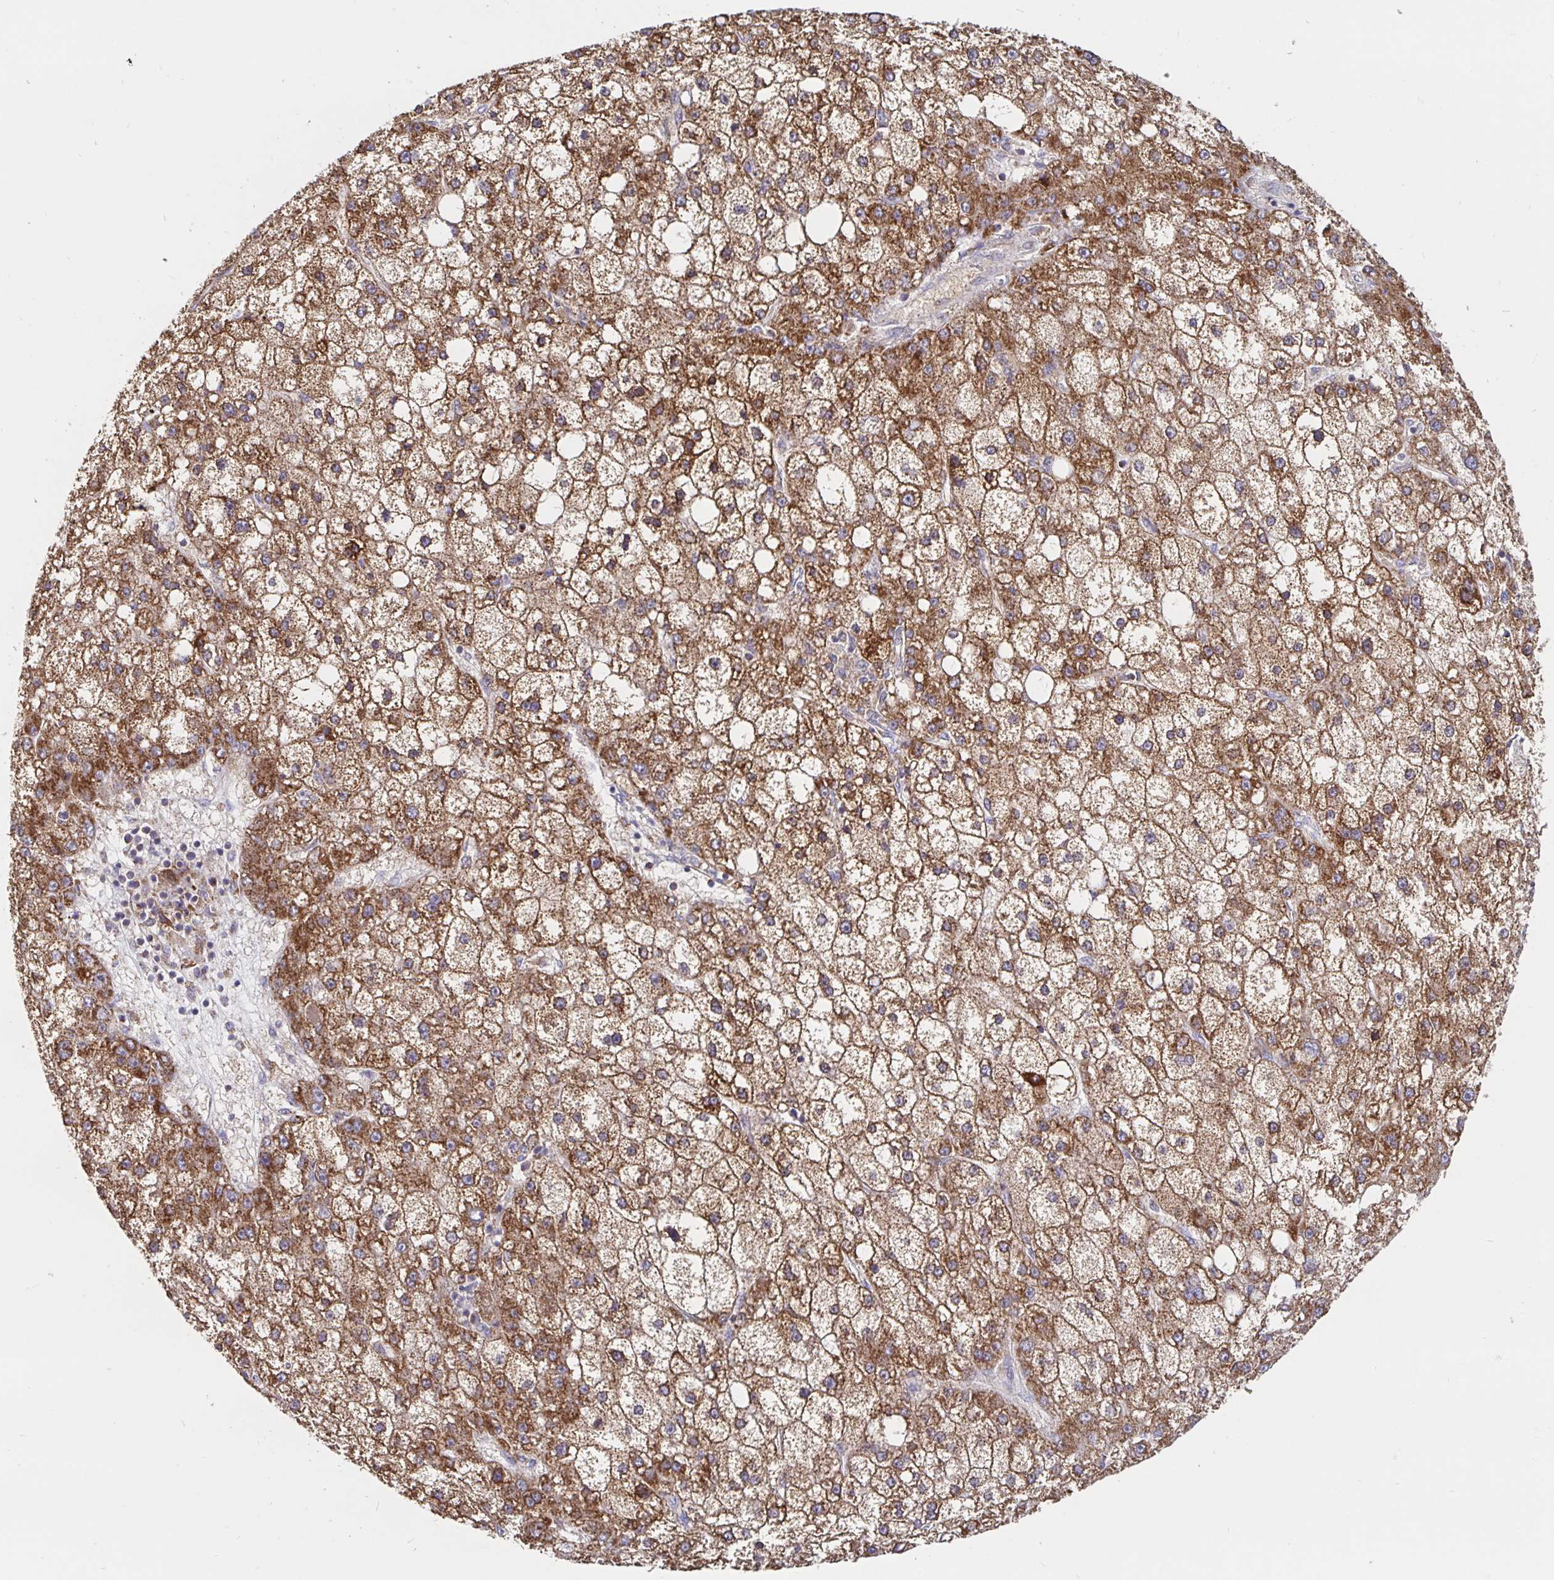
{"staining": {"intensity": "moderate", "quantity": ">75%", "location": "cytoplasmic/membranous"}, "tissue": "liver cancer", "cell_type": "Tumor cells", "image_type": "cancer", "snomed": [{"axis": "morphology", "description": "Carcinoma, Hepatocellular, NOS"}, {"axis": "topography", "description": "Liver"}], "caption": "Brown immunohistochemical staining in hepatocellular carcinoma (liver) exhibits moderate cytoplasmic/membranous staining in approximately >75% of tumor cells.", "gene": "PRDX3", "patient": {"sex": "male", "age": 67}}